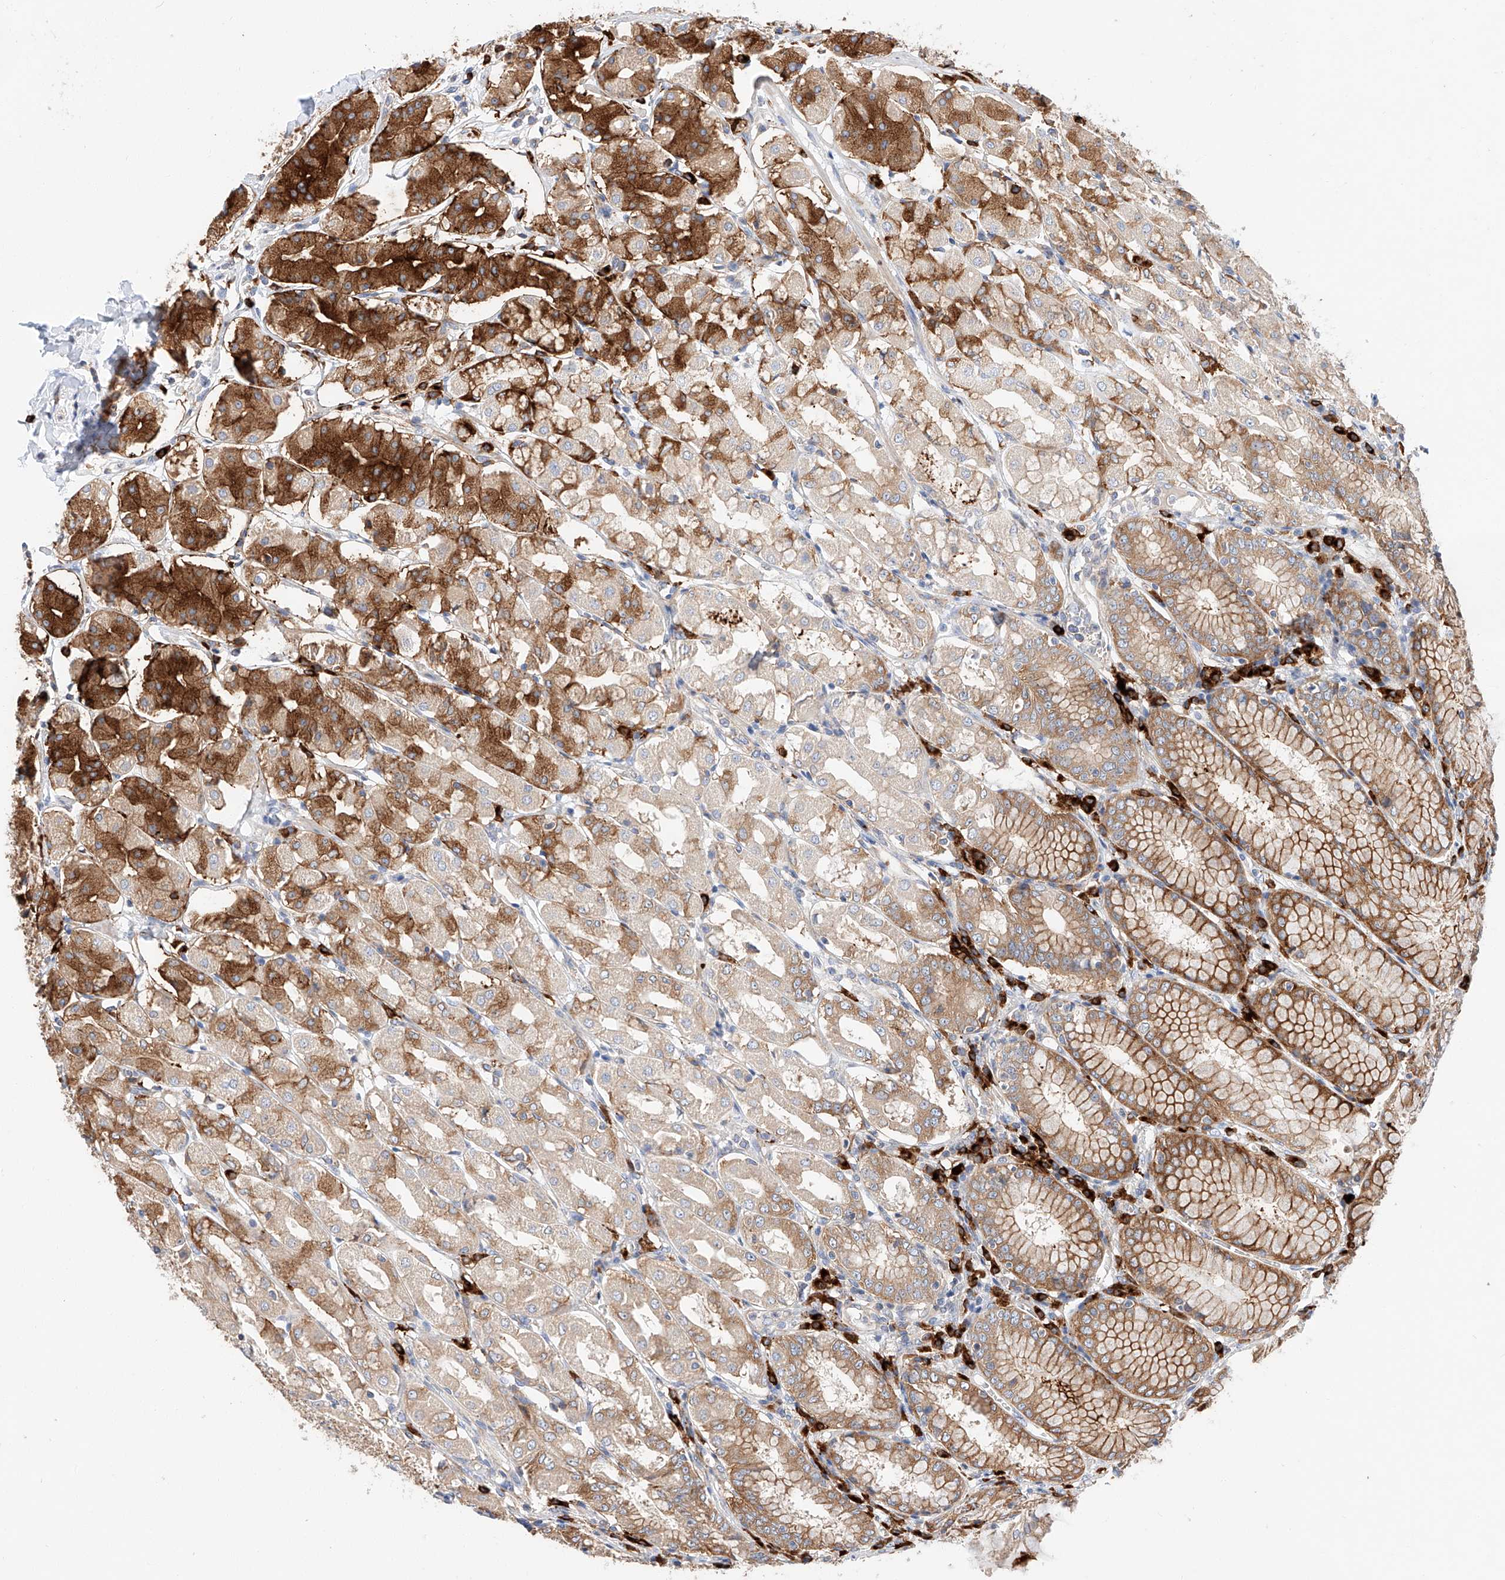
{"staining": {"intensity": "strong", "quantity": "25%-75%", "location": "cytoplasmic/membranous"}, "tissue": "stomach", "cell_type": "Glandular cells", "image_type": "normal", "snomed": [{"axis": "morphology", "description": "Normal tissue, NOS"}, {"axis": "topography", "description": "Stomach, lower"}], "caption": "A brown stain labels strong cytoplasmic/membranous positivity of a protein in glandular cells of unremarkable human stomach.", "gene": "GLMN", "patient": {"sex": "female", "age": 56}}